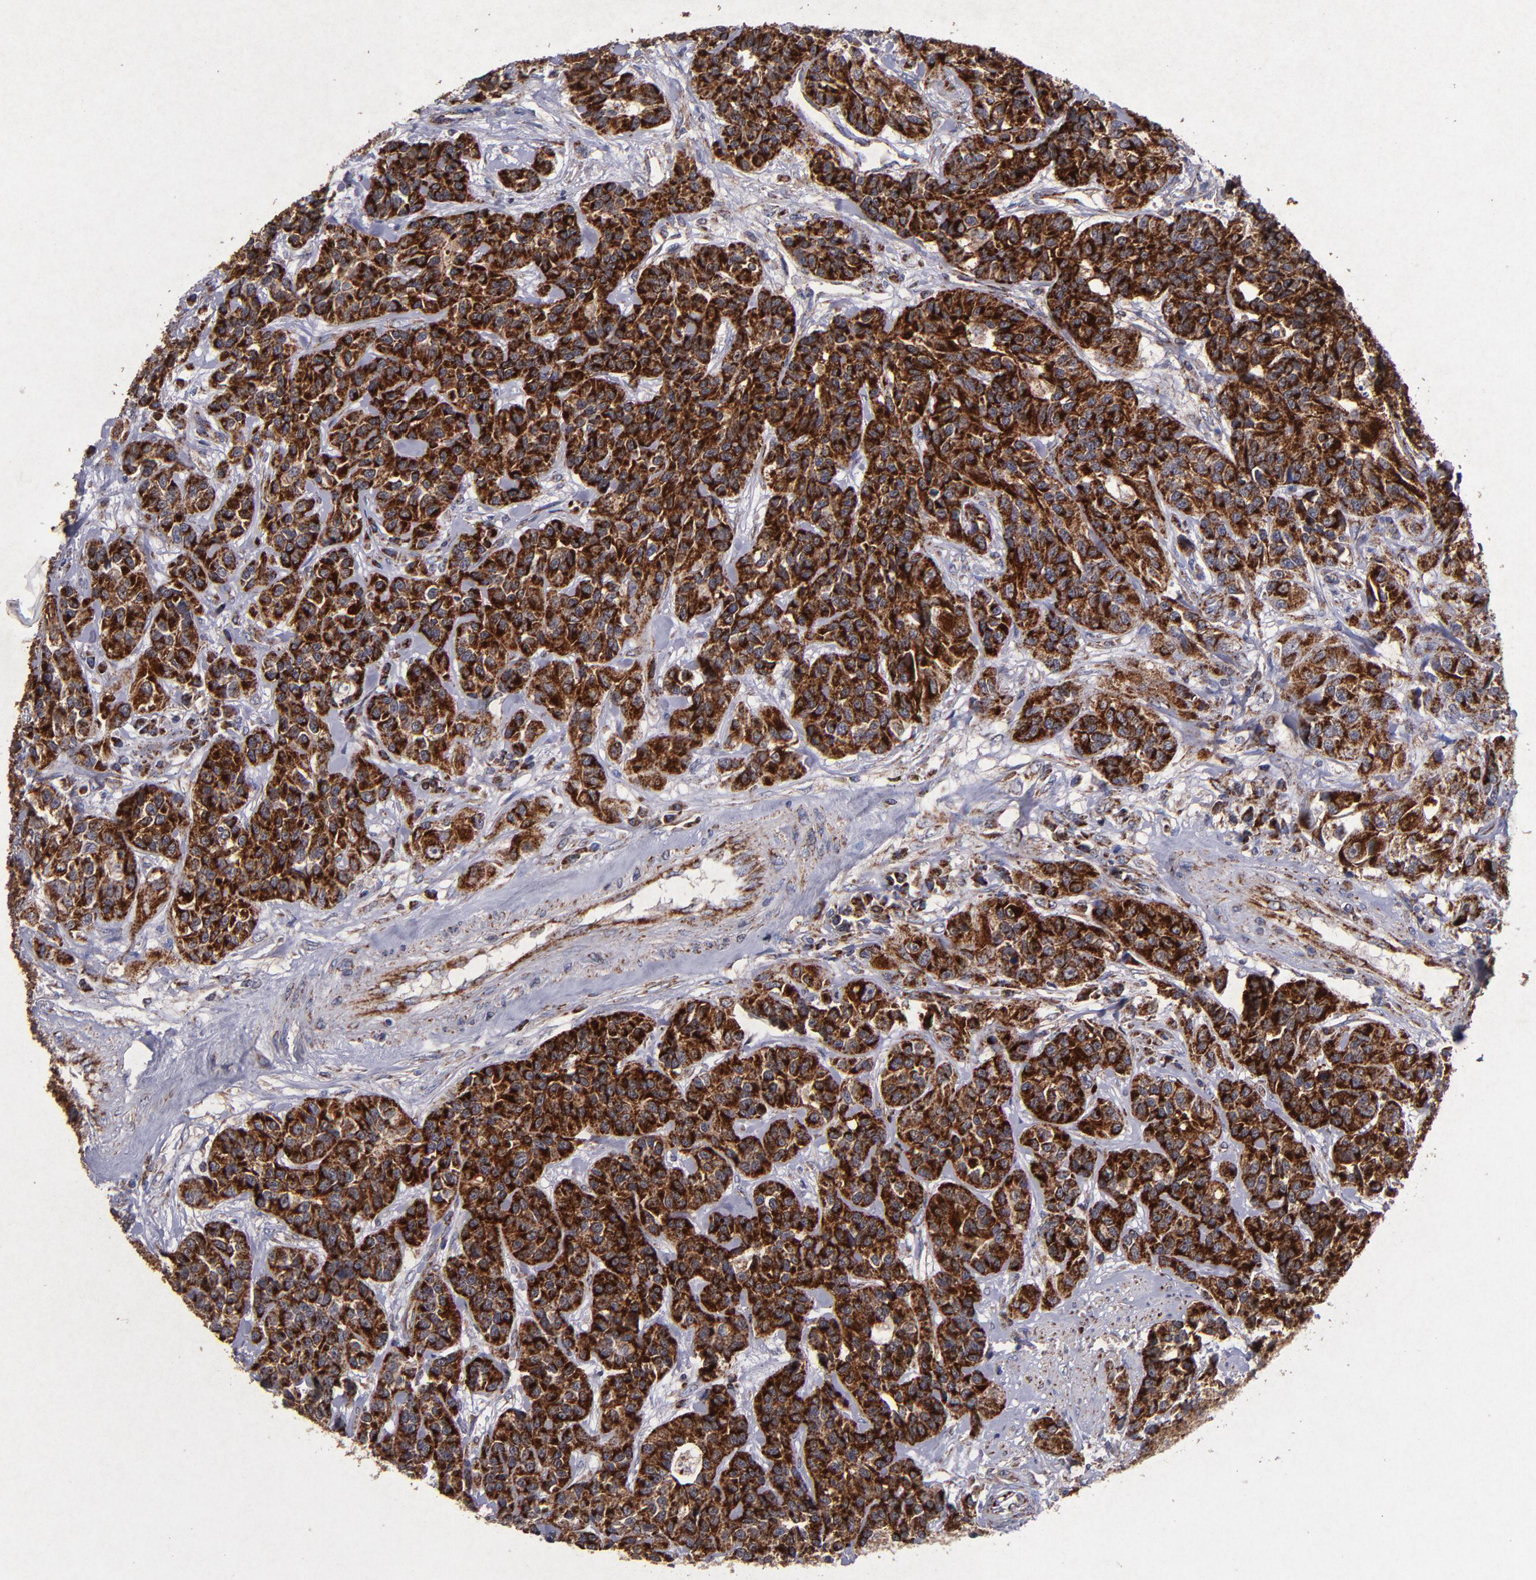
{"staining": {"intensity": "strong", "quantity": ">75%", "location": "cytoplasmic/membranous"}, "tissue": "urothelial cancer", "cell_type": "Tumor cells", "image_type": "cancer", "snomed": [{"axis": "morphology", "description": "Urothelial carcinoma, High grade"}, {"axis": "topography", "description": "Urinary bladder"}], "caption": "This micrograph shows urothelial cancer stained with IHC to label a protein in brown. The cytoplasmic/membranous of tumor cells show strong positivity for the protein. Nuclei are counter-stained blue.", "gene": "TIMM9", "patient": {"sex": "female", "age": 81}}